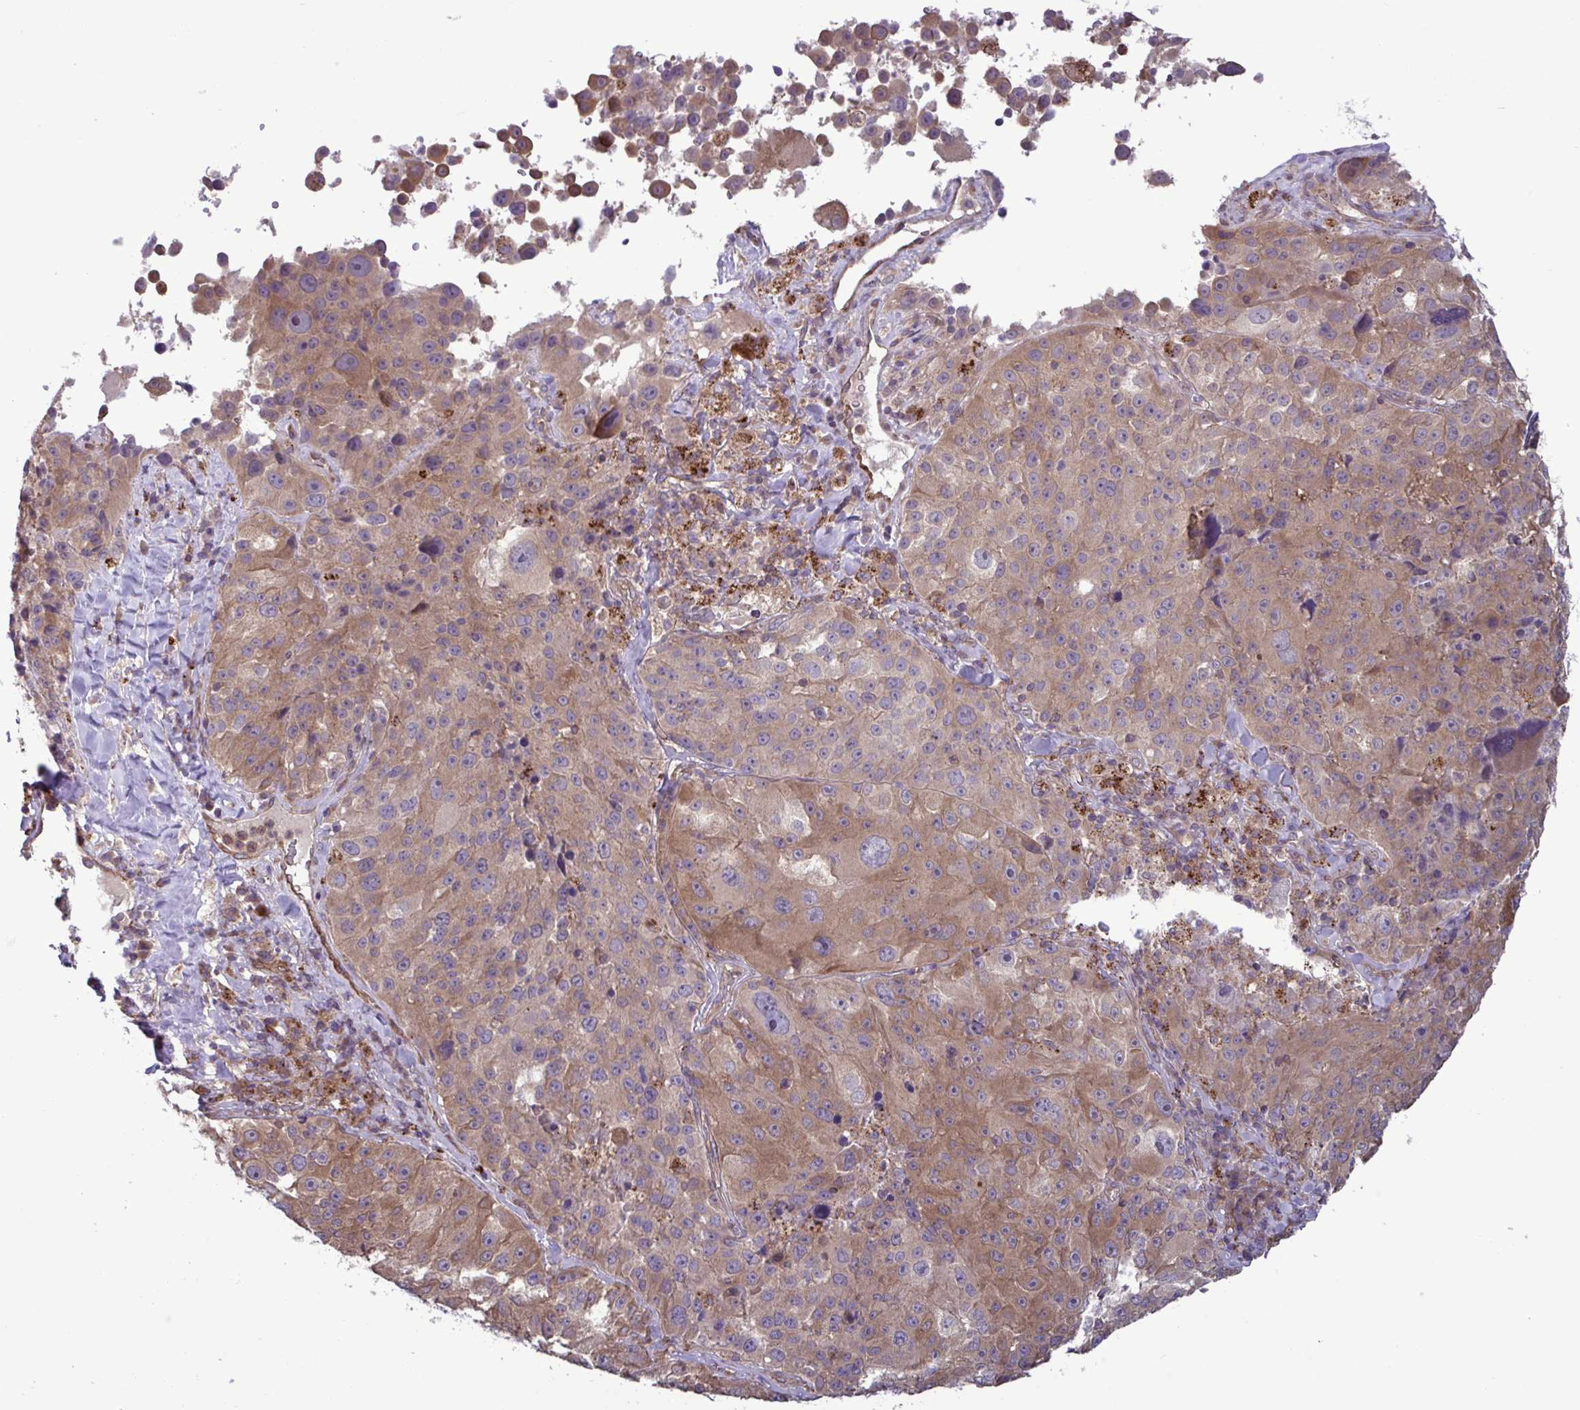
{"staining": {"intensity": "moderate", "quantity": "25%-75%", "location": "cytoplasmic/membranous"}, "tissue": "melanoma", "cell_type": "Tumor cells", "image_type": "cancer", "snomed": [{"axis": "morphology", "description": "Malignant melanoma, Metastatic site"}, {"axis": "topography", "description": "Lymph node"}], "caption": "Brown immunohistochemical staining in melanoma displays moderate cytoplasmic/membranous positivity in approximately 25%-75% of tumor cells. (DAB (3,3'-diaminobenzidine) IHC with brightfield microscopy, high magnification).", "gene": "GLTP", "patient": {"sex": "male", "age": 62}}